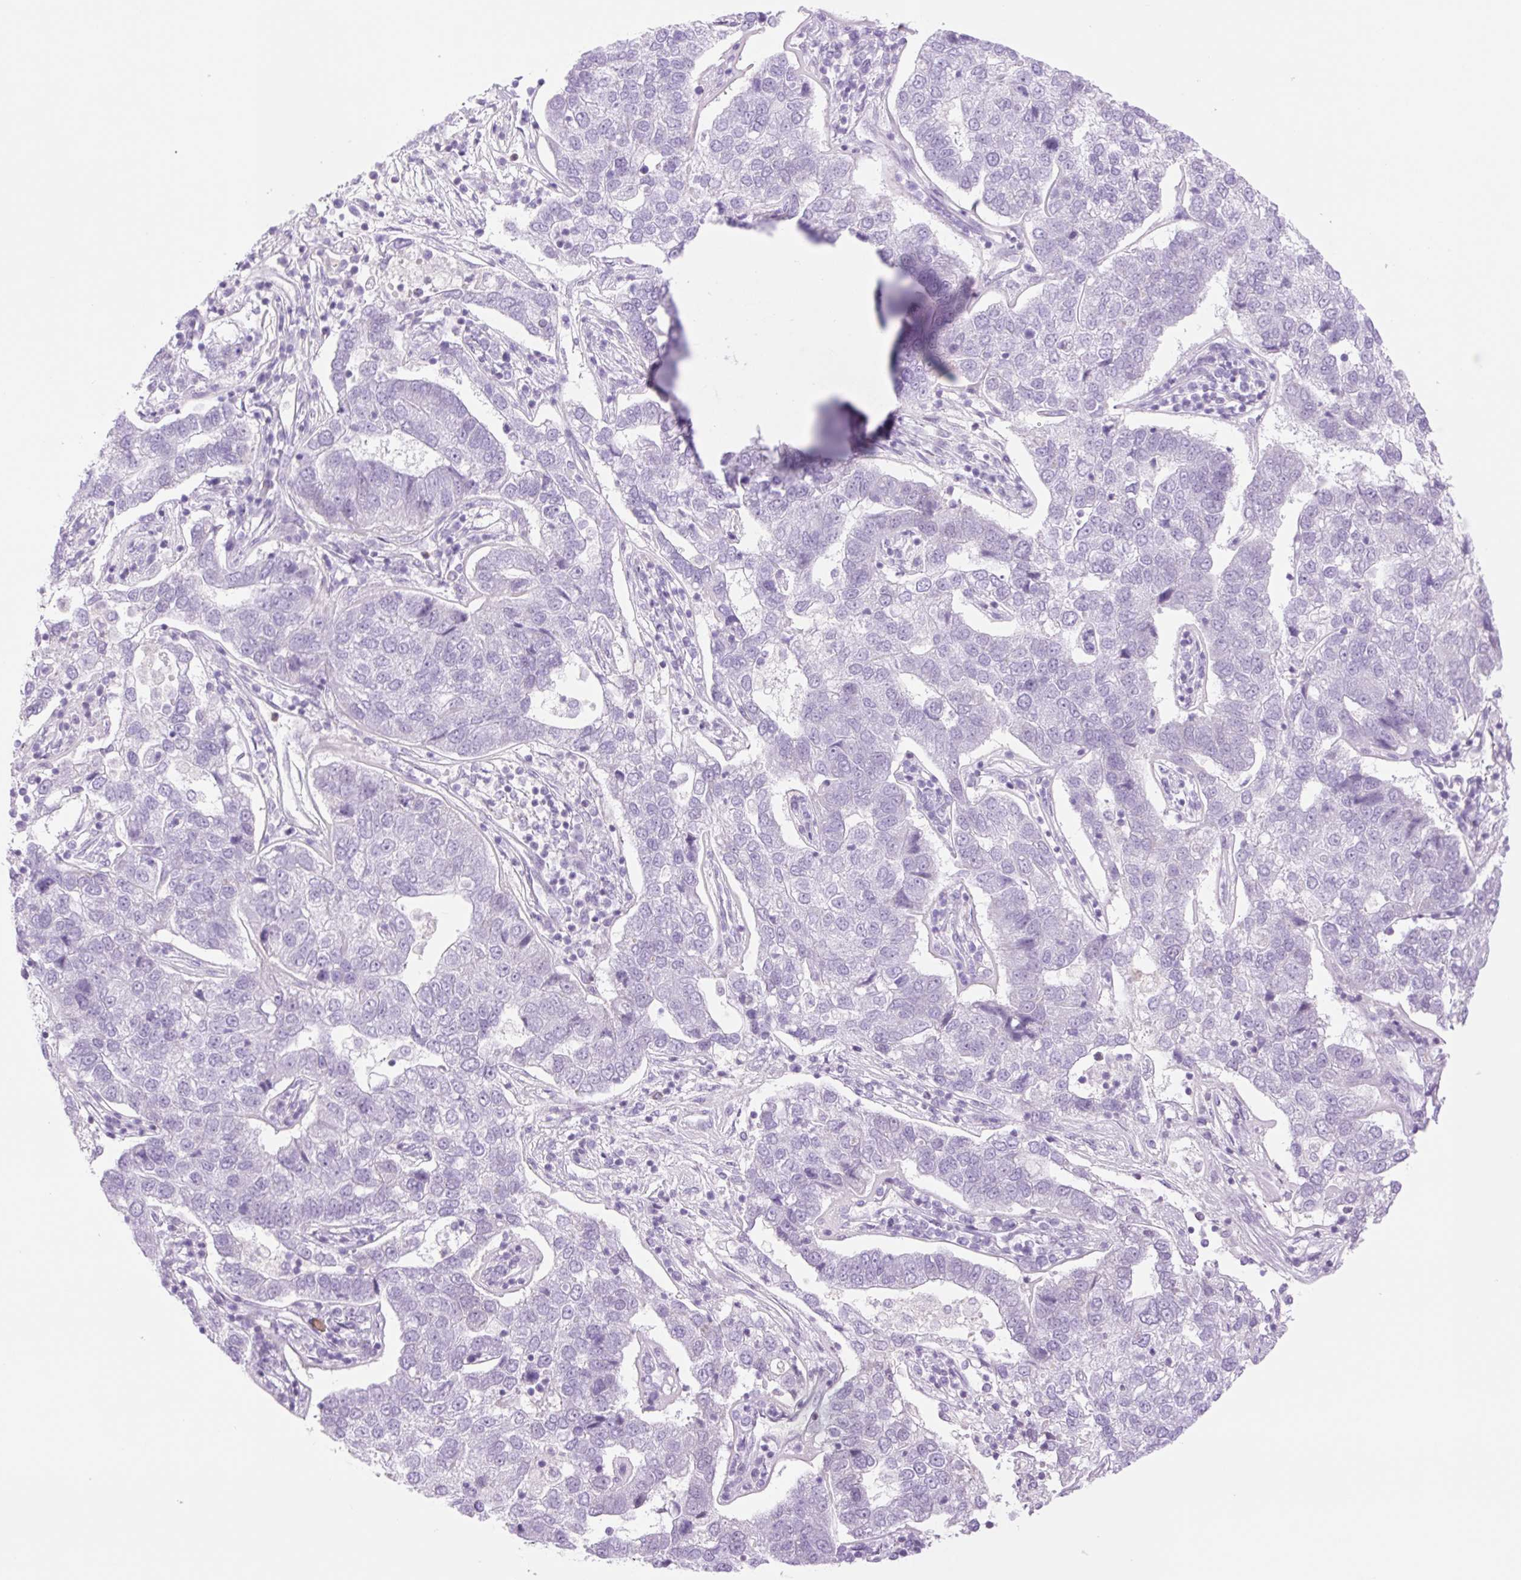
{"staining": {"intensity": "negative", "quantity": "none", "location": "none"}, "tissue": "pancreatic cancer", "cell_type": "Tumor cells", "image_type": "cancer", "snomed": [{"axis": "morphology", "description": "Adenocarcinoma, NOS"}, {"axis": "topography", "description": "Pancreas"}], "caption": "The micrograph exhibits no significant expression in tumor cells of pancreatic cancer.", "gene": "TBX15", "patient": {"sex": "female", "age": 61}}